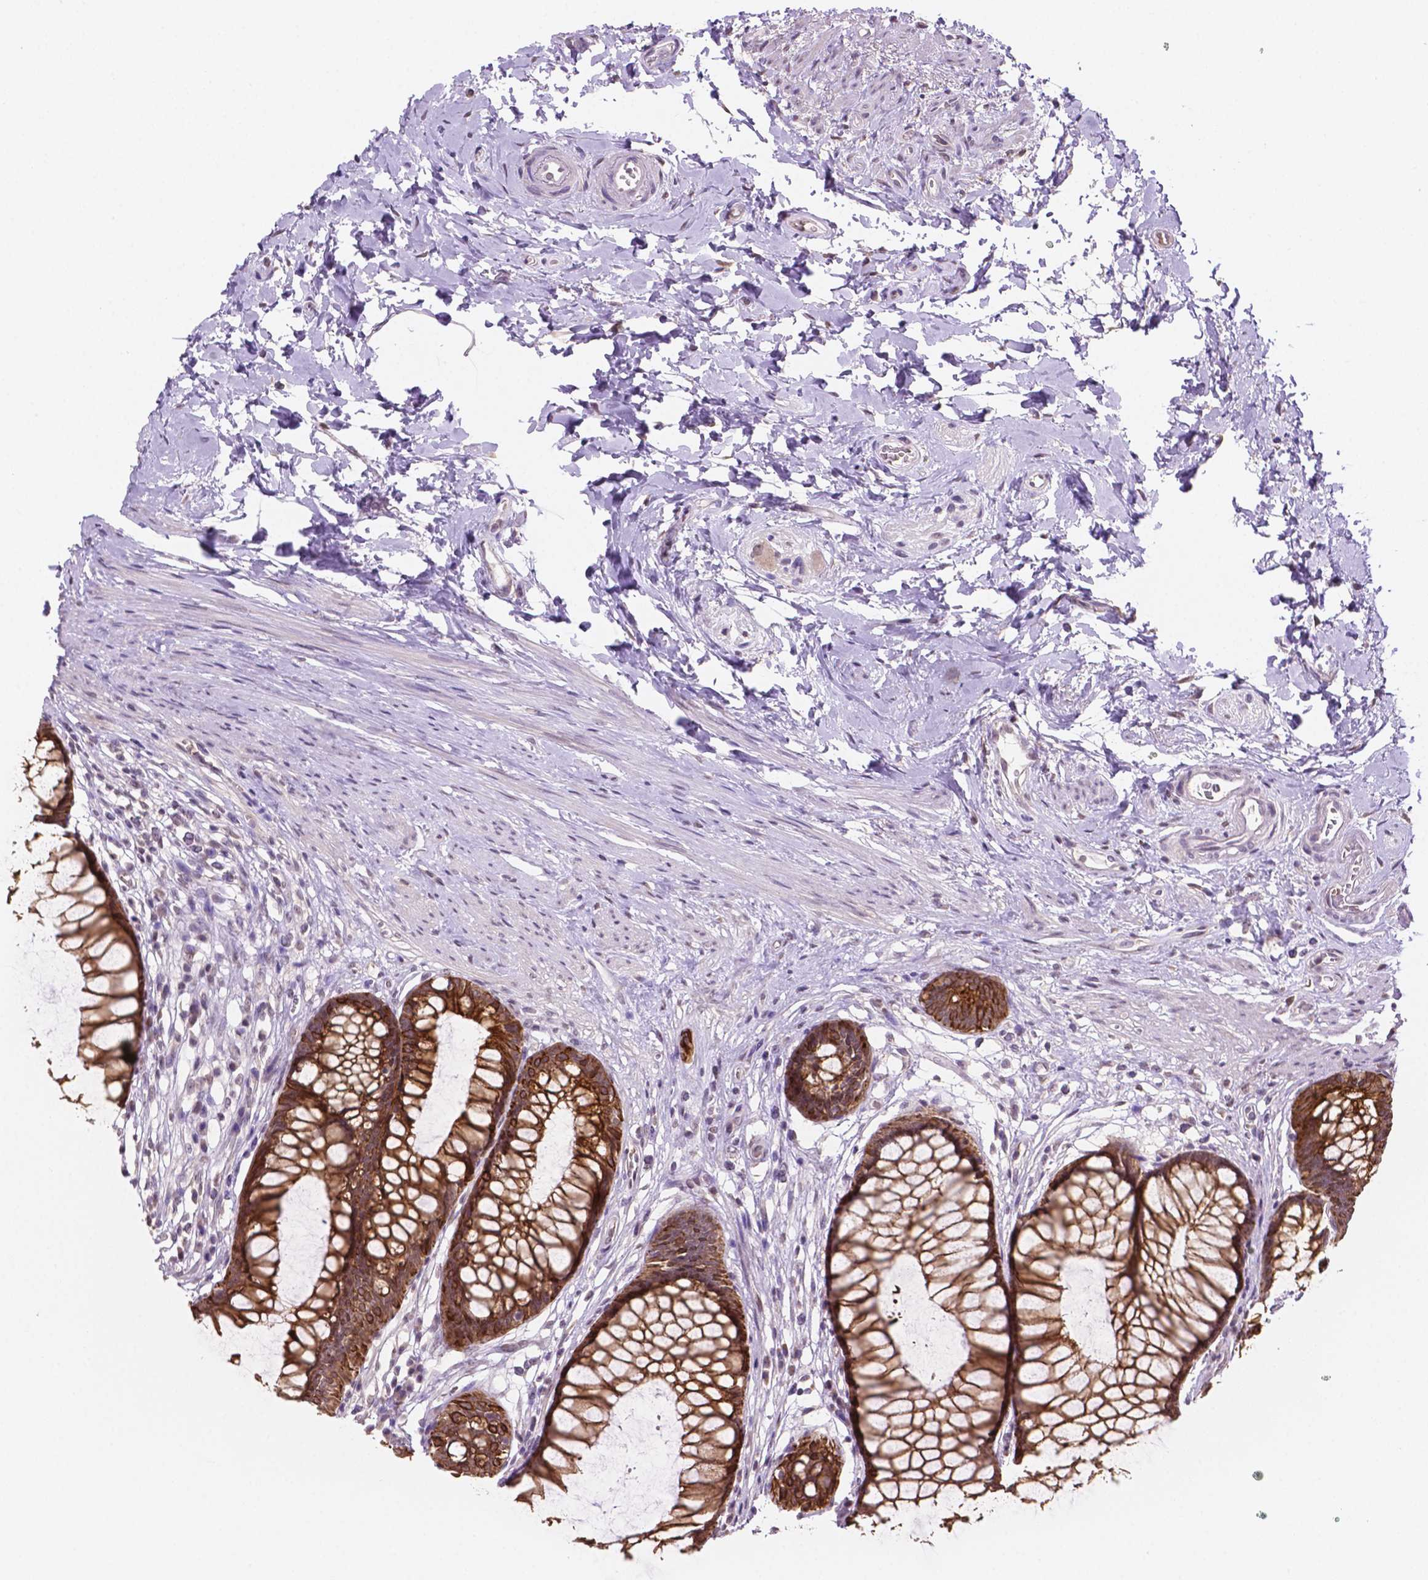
{"staining": {"intensity": "strong", "quantity": ">75%", "location": "cytoplasmic/membranous"}, "tissue": "rectum", "cell_type": "Glandular cells", "image_type": "normal", "snomed": [{"axis": "morphology", "description": "Normal tissue, NOS"}, {"axis": "topography", "description": "Smooth muscle"}, {"axis": "topography", "description": "Rectum"}], "caption": "This histopathology image displays immunohistochemistry (IHC) staining of benign rectum, with high strong cytoplasmic/membranous expression in approximately >75% of glandular cells.", "gene": "SHLD3", "patient": {"sex": "male", "age": 53}}